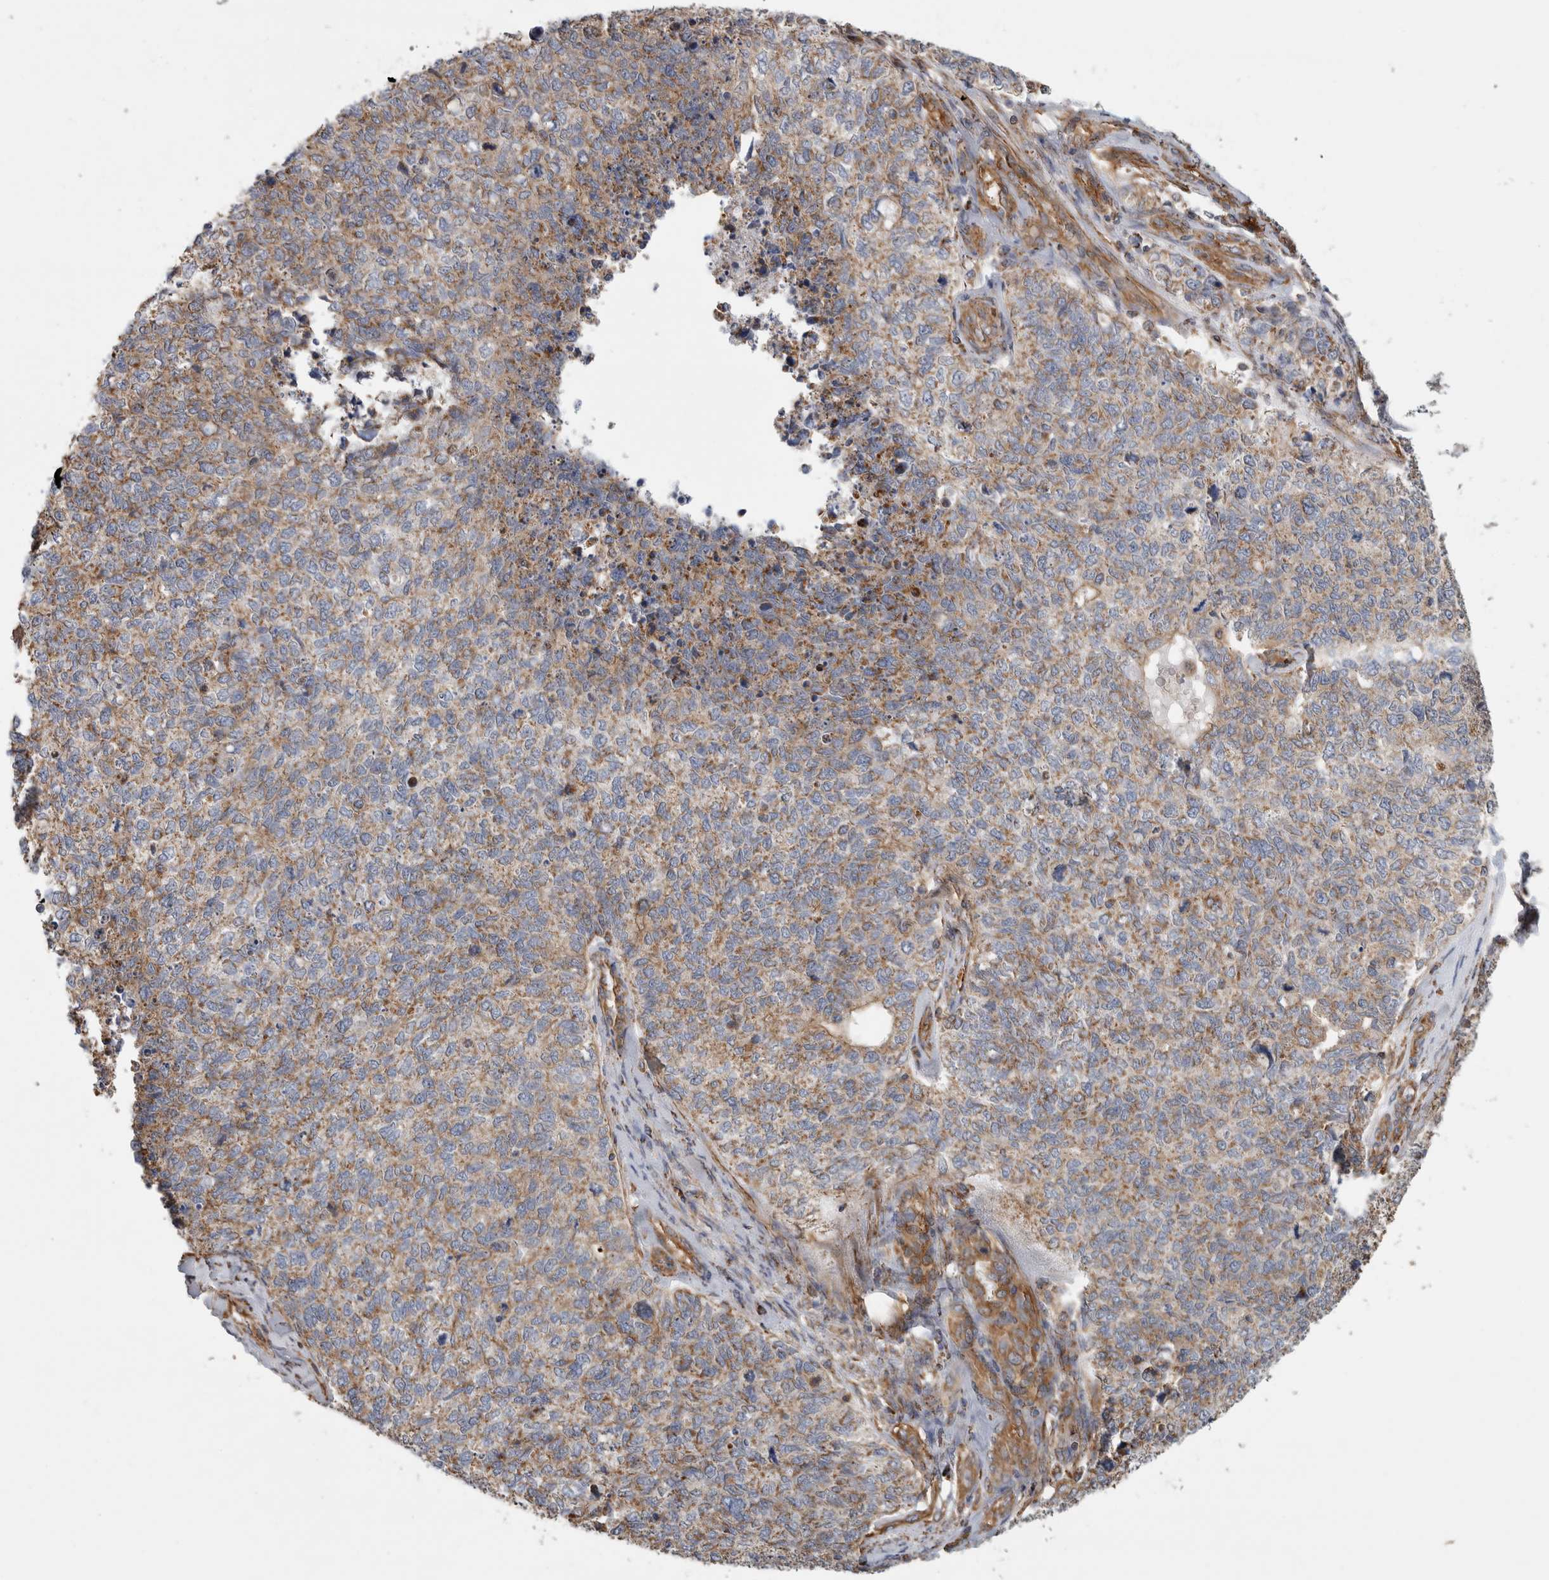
{"staining": {"intensity": "moderate", "quantity": ">75%", "location": "cytoplasmic/membranous"}, "tissue": "cervical cancer", "cell_type": "Tumor cells", "image_type": "cancer", "snomed": [{"axis": "morphology", "description": "Squamous cell carcinoma, NOS"}, {"axis": "topography", "description": "Cervix"}], "caption": "DAB immunohistochemical staining of cervical cancer reveals moderate cytoplasmic/membranous protein staining in approximately >75% of tumor cells.", "gene": "SFXN2", "patient": {"sex": "female", "age": 63}}